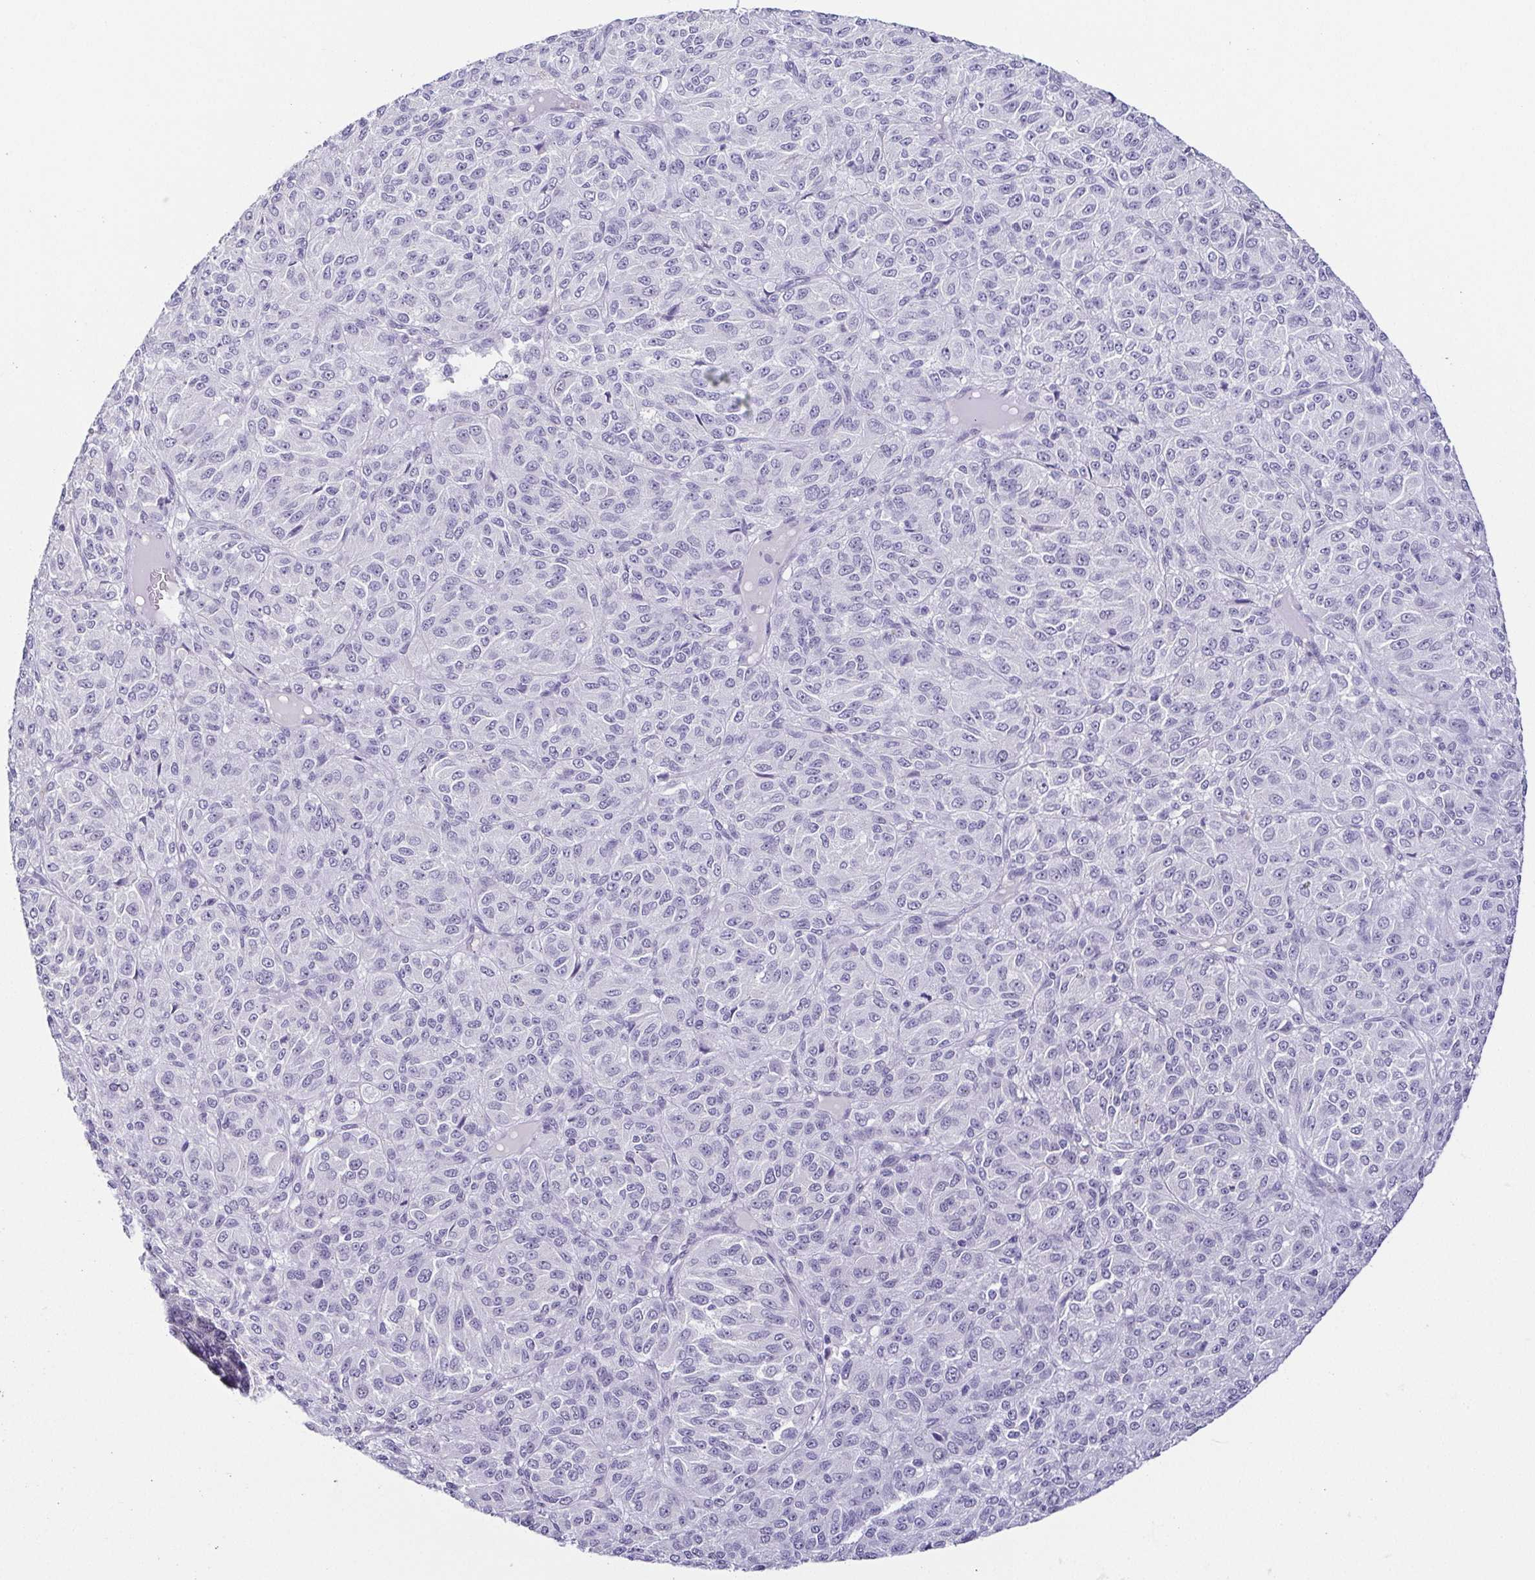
{"staining": {"intensity": "negative", "quantity": "none", "location": "none"}, "tissue": "melanoma", "cell_type": "Tumor cells", "image_type": "cancer", "snomed": [{"axis": "morphology", "description": "Malignant melanoma, Metastatic site"}, {"axis": "topography", "description": "Brain"}], "caption": "The immunohistochemistry (IHC) photomicrograph has no significant positivity in tumor cells of malignant melanoma (metastatic site) tissue.", "gene": "TCF3", "patient": {"sex": "female", "age": 56}}